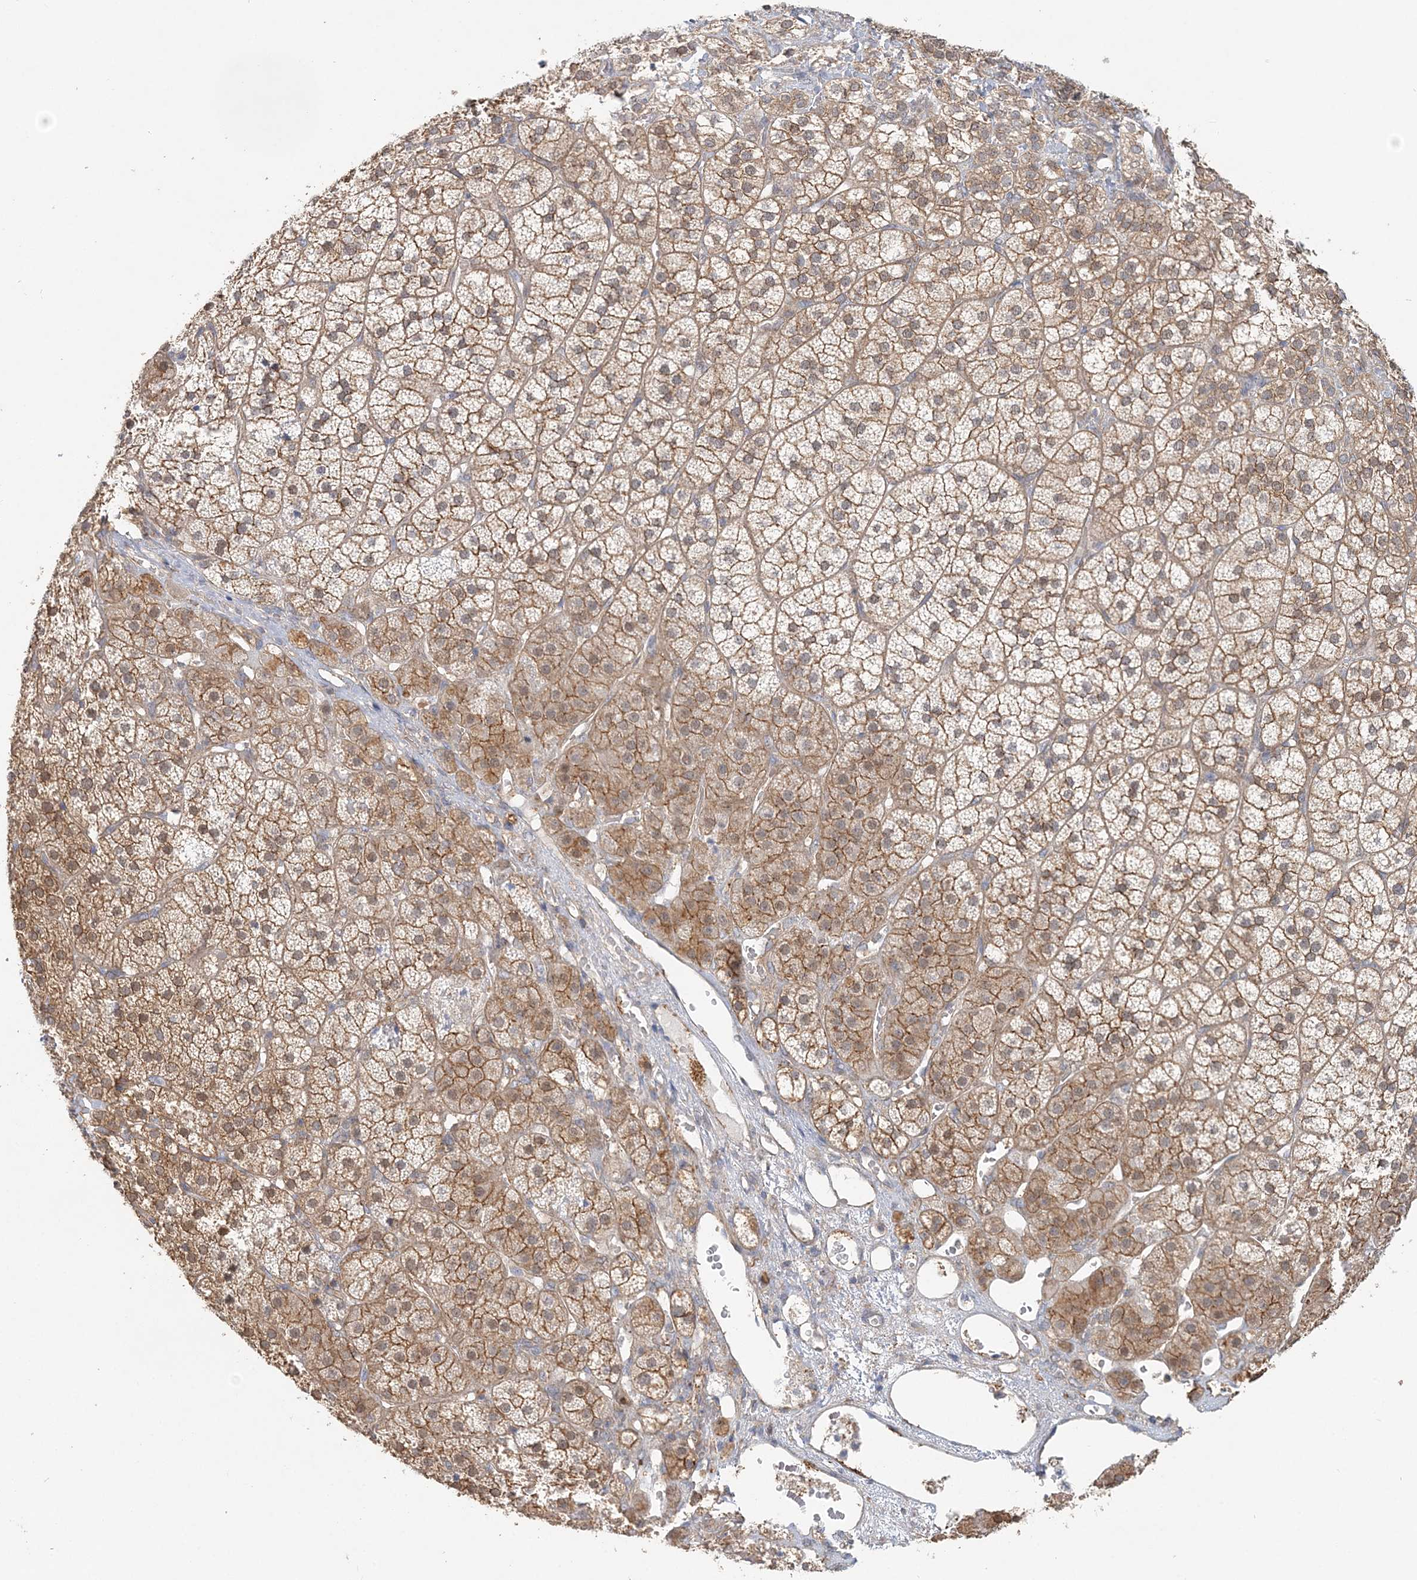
{"staining": {"intensity": "moderate", "quantity": ">75%", "location": "cytoplasmic/membranous"}, "tissue": "adrenal gland", "cell_type": "Glandular cells", "image_type": "normal", "snomed": [{"axis": "morphology", "description": "Normal tissue, NOS"}, {"axis": "topography", "description": "Adrenal gland"}], "caption": "Glandular cells demonstrate medium levels of moderate cytoplasmic/membranous expression in approximately >75% of cells in normal human adrenal gland. The protein of interest is stained brown, and the nuclei are stained in blue (DAB (3,3'-diaminobenzidine) IHC with brightfield microscopy, high magnification).", "gene": "MAT2B", "patient": {"sex": "female", "age": 44}}